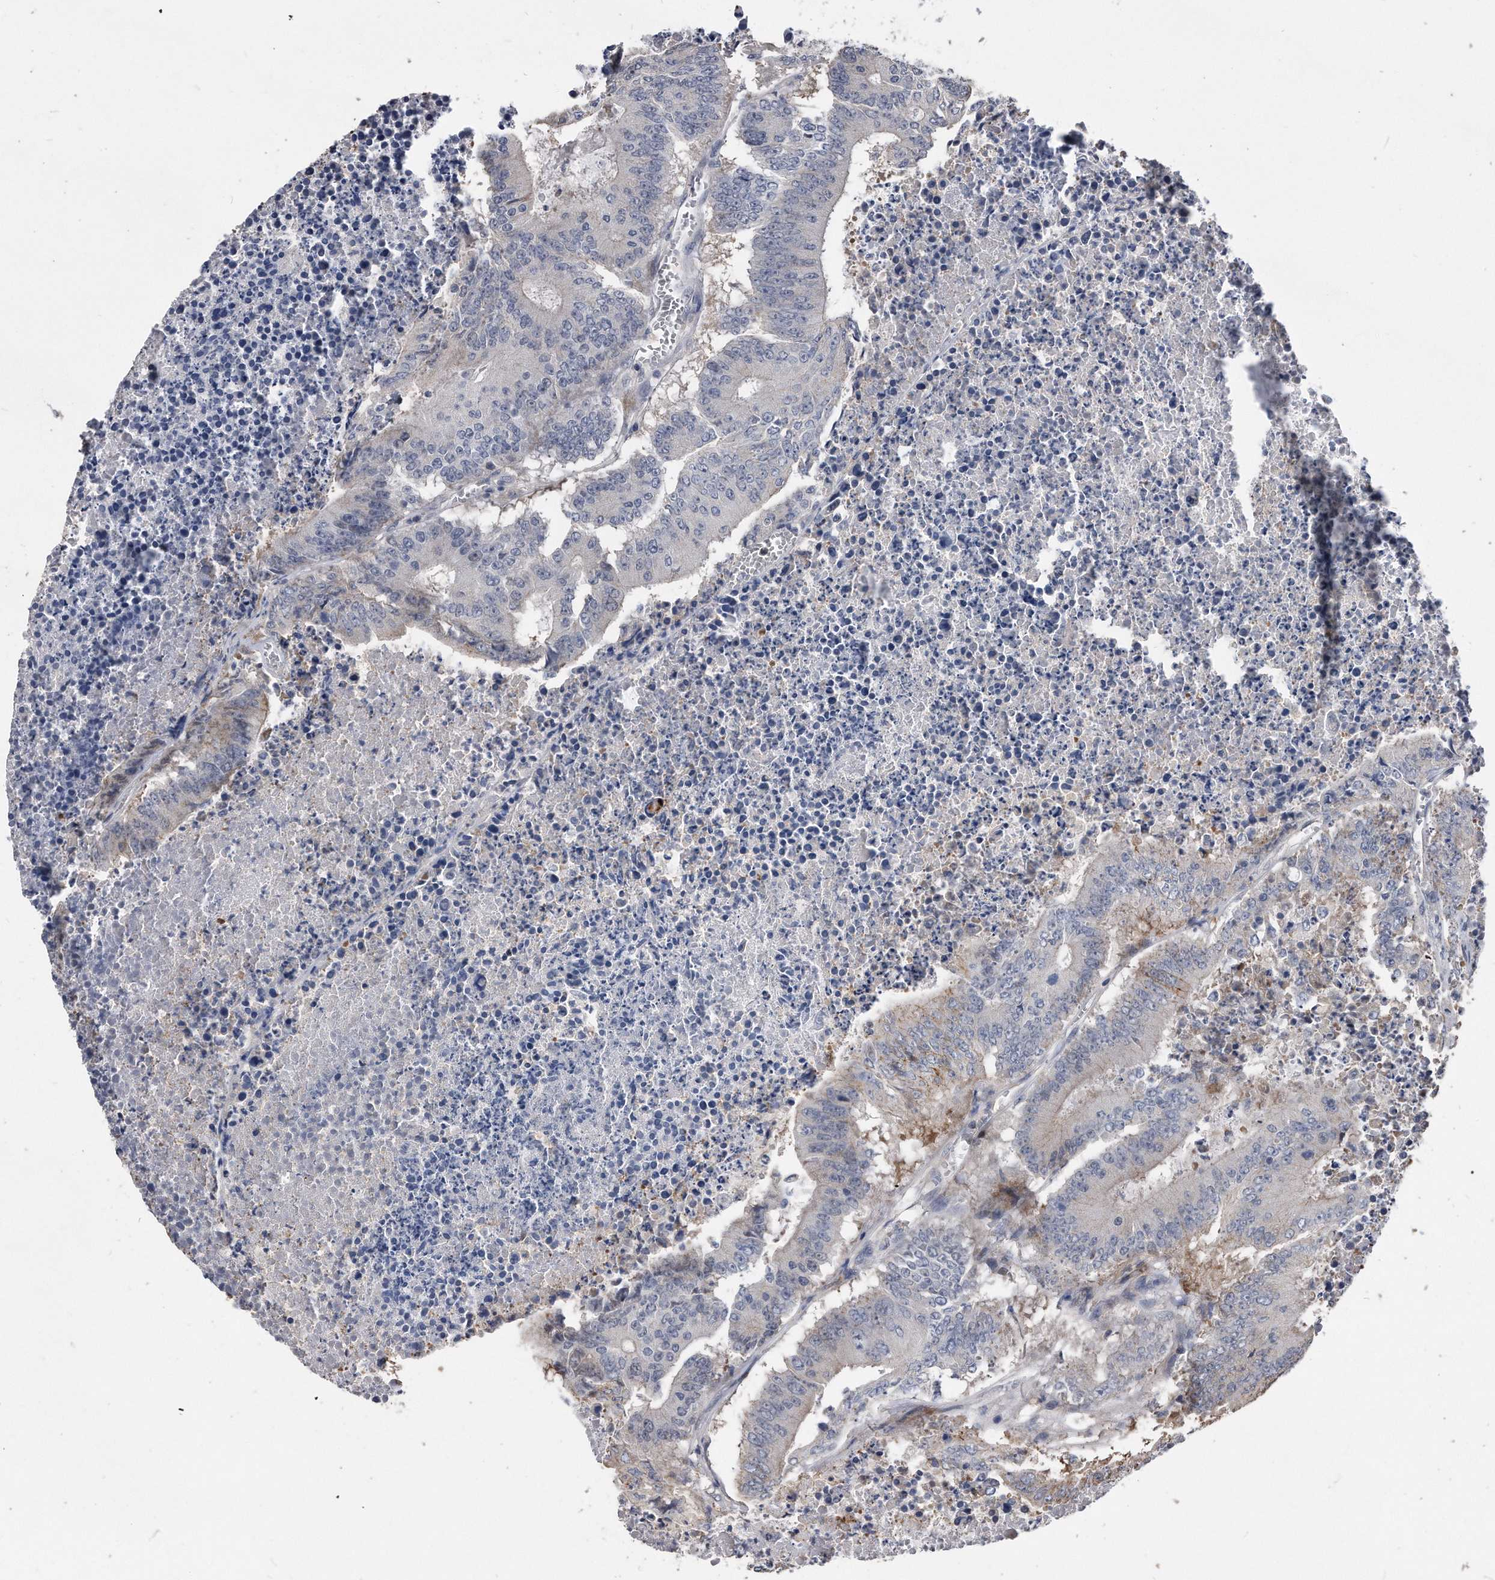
{"staining": {"intensity": "weak", "quantity": "<25%", "location": "cytoplasmic/membranous"}, "tissue": "colorectal cancer", "cell_type": "Tumor cells", "image_type": "cancer", "snomed": [{"axis": "morphology", "description": "Adenocarcinoma, NOS"}, {"axis": "topography", "description": "Colon"}], "caption": "DAB (3,3'-diaminobenzidine) immunohistochemical staining of colorectal cancer (adenocarcinoma) demonstrates no significant staining in tumor cells. The staining was performed using DAB (3,3'-diaminobenzidine) to visualize the protein expression in brown, while the nuclei were stained in blue with hematoxylin (Magnification: 20x).", "gene": "IL20RA", "patient": {"sex": "male", "age": 87}}